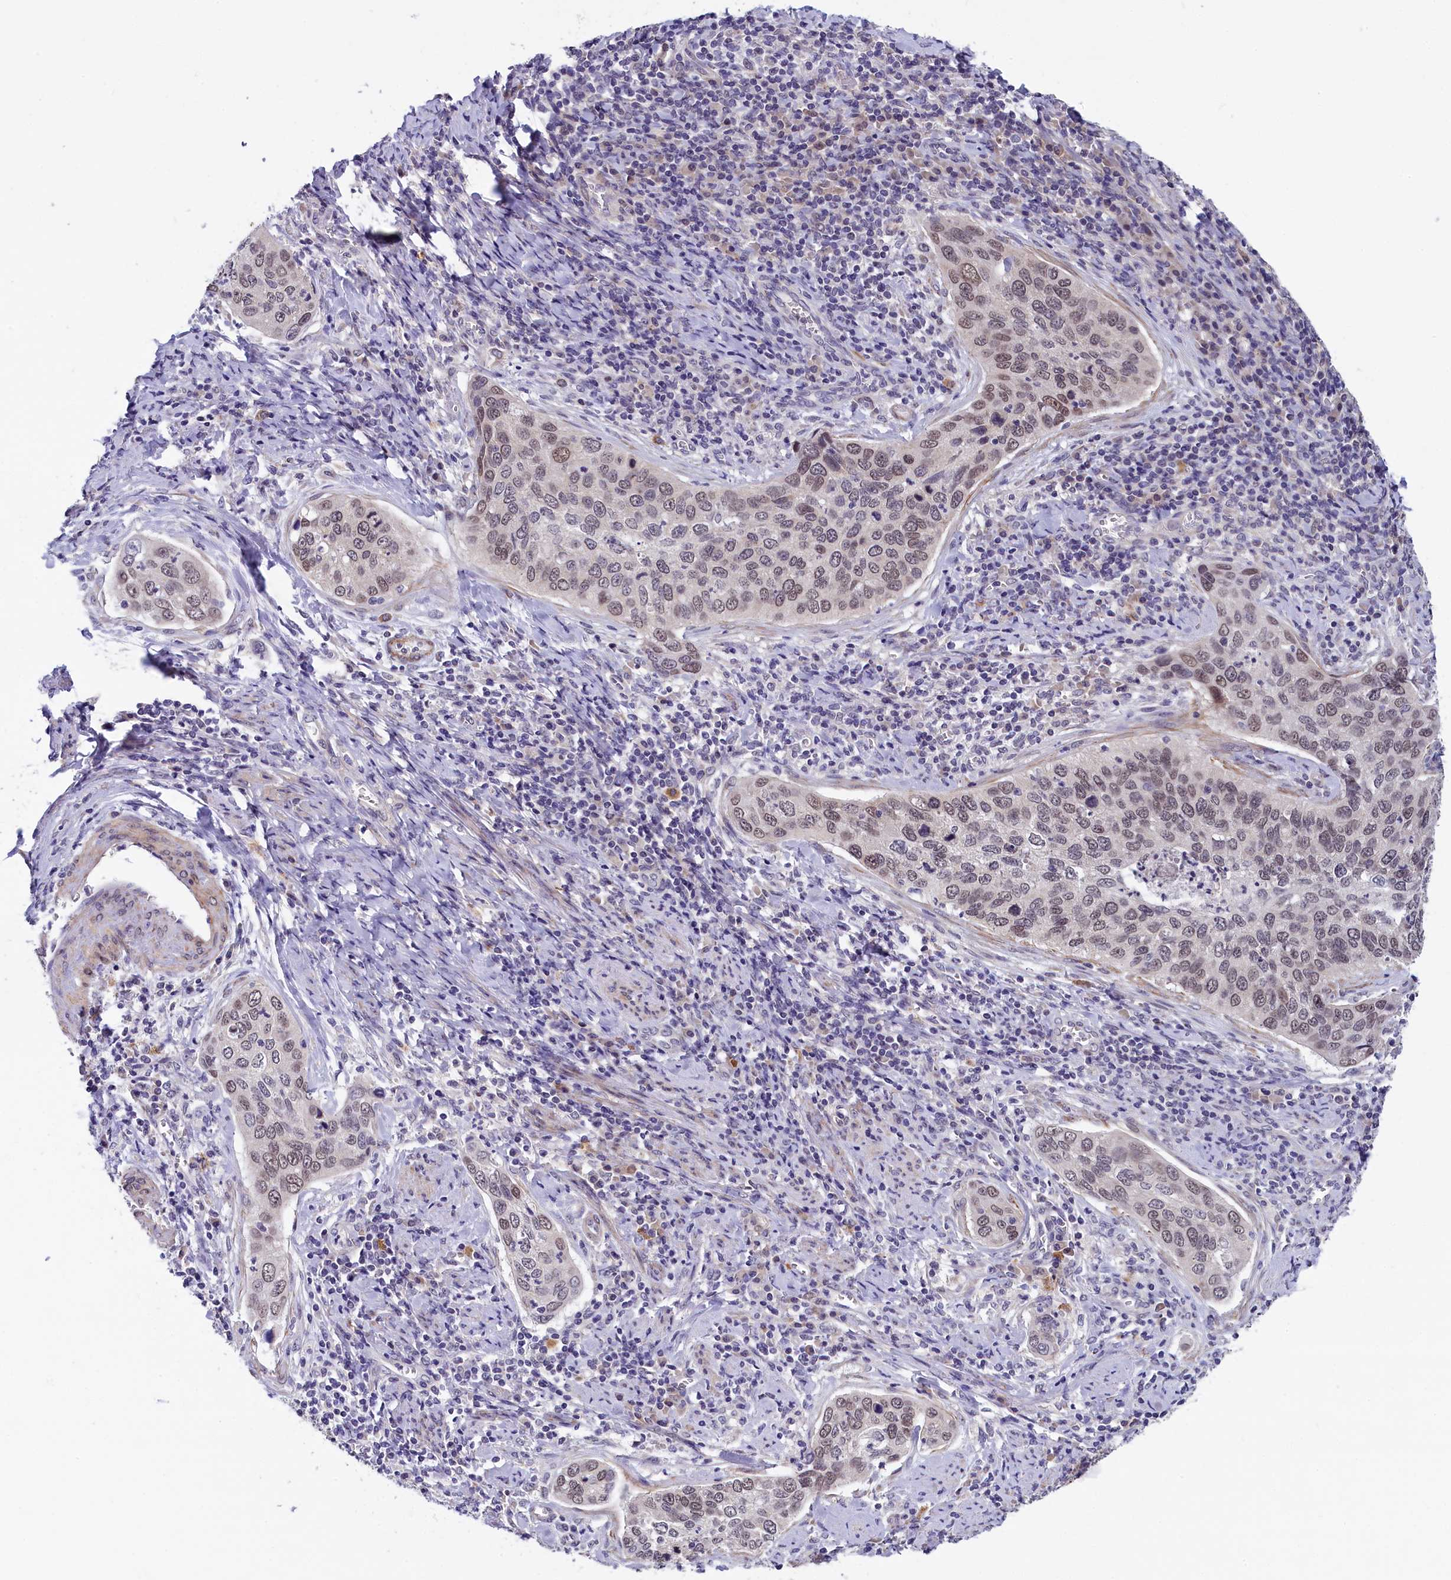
{"staining": {"intensity": "weak", "quantity": ">75%", "location": "nuclear"}, "tissue": "cervical cancer", "cell_type": "Tumor cells", "image_type": "cancer", "snomed": [{"axis": "morphology", "description": "Squamous cell carcinoma, NOS"}, {"axis": "topography", "description": "Cervix"}], "caption": "Cervical cancer tissue shows weak nuclear expression in about >75% of tumor cells, visualized by immunohistochemistry.", "gene": "SLC39A6", "patient": {"sex": "female", "age": 53}}